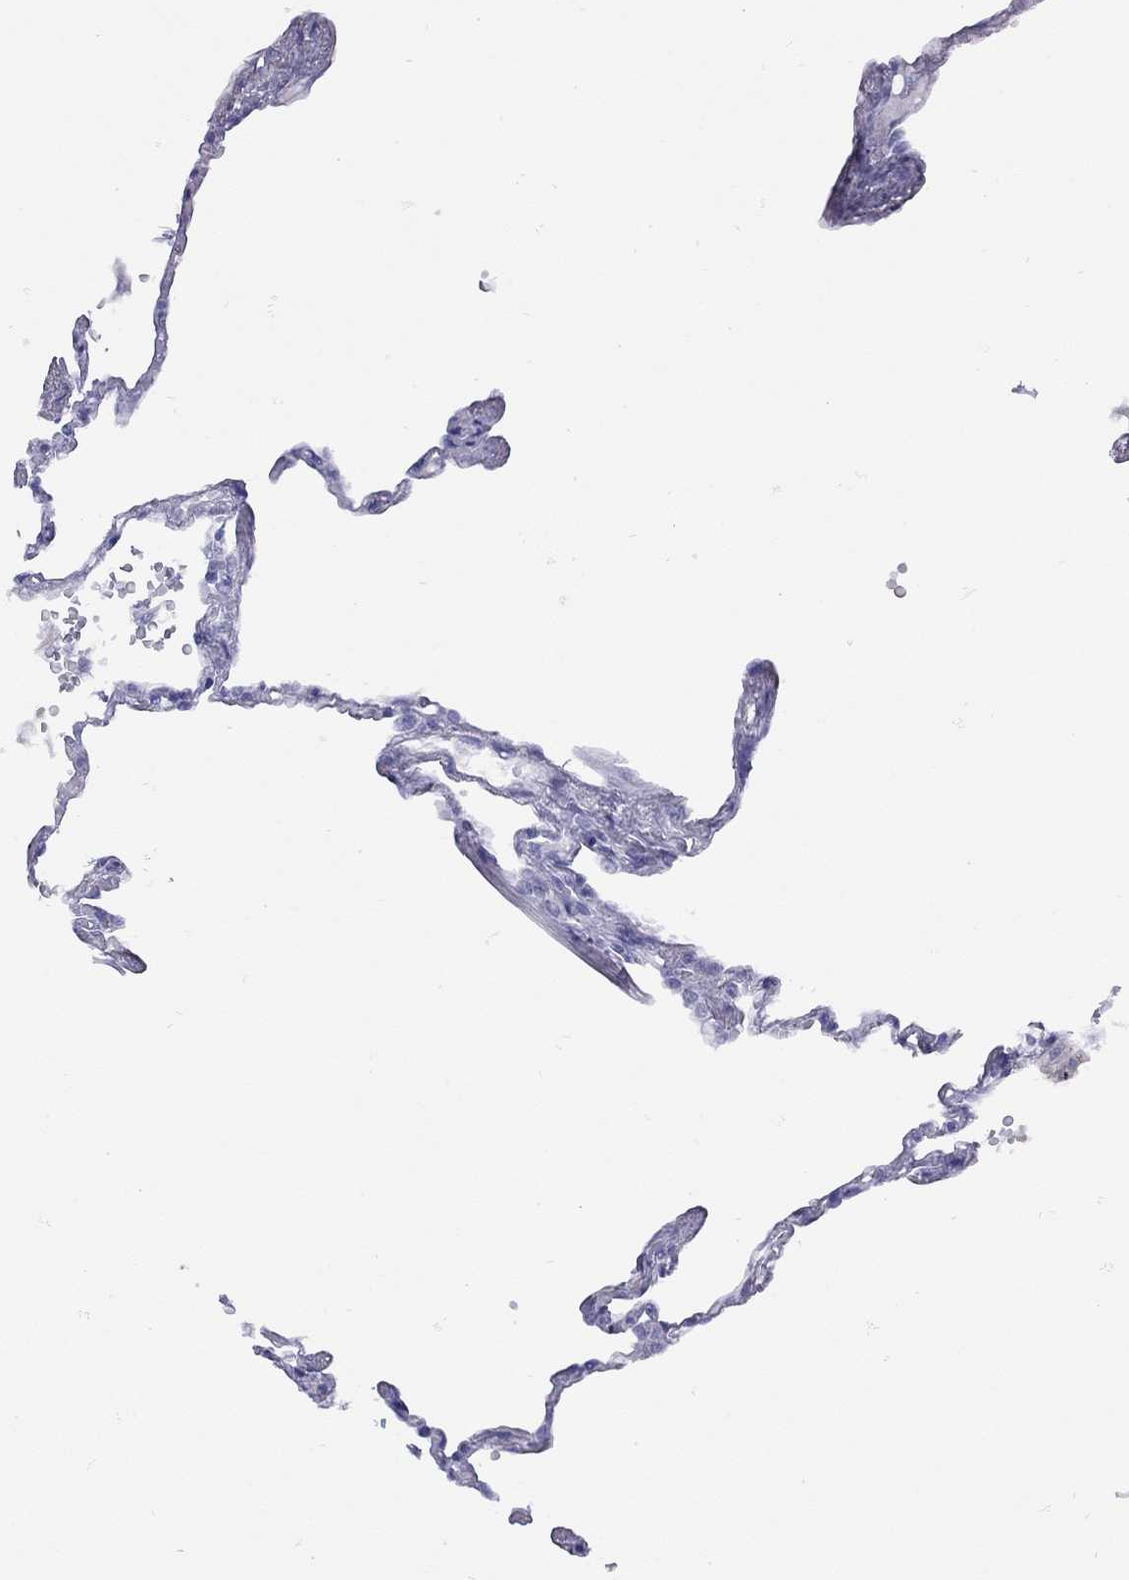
{"staining": {"intensity": "negative", "quantity": "none", "location": "none"}, "tissue": "lung", "cell_type": "Alveolar cells", "image_type": "normal", "snomed": [{"axis": "morphology", "description": "Normal tissue, NOS"}, {"axis": "topography", "description": "Lung"}], "caption": "Immunohistochemistry (IHC) of benign lung exhibits no positivity in alveolar cells. (Stains: DAB (3,3'-diaminobenzidine) IHC with hematoxylin counter stain, Microscopy: brightfield microscopy at high magnification).", "gene": "GRIA2", "patient": {"sex": "male", "age": 78}}